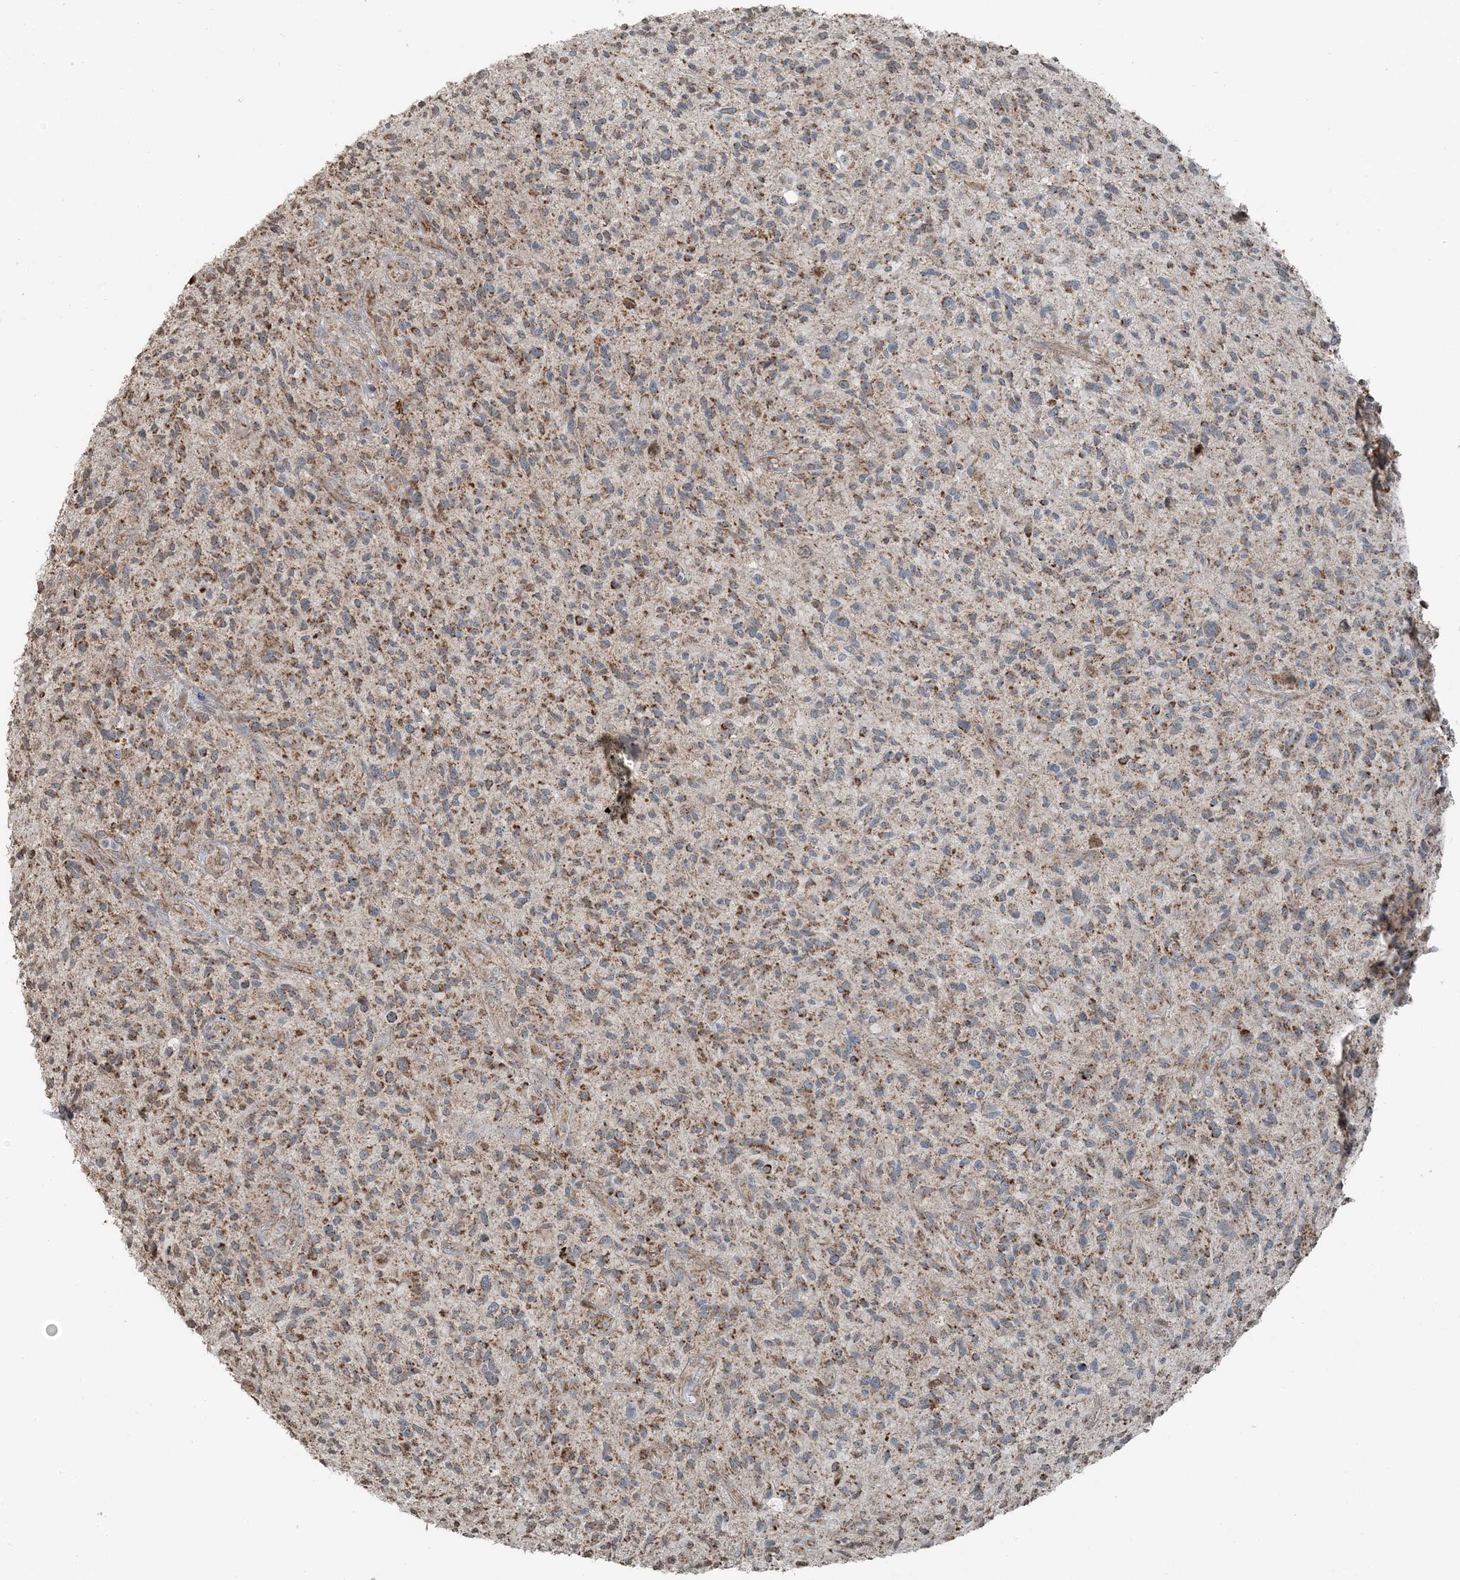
{"staining": {"intensity": "moderate", "quantity": "25%-75%", "location": "cytoplasmic/membranous"}, "tissue": "glioma", "cell_type": "Tumor cells", "image_type": "cancer", "snomed": [{"axis": "morphology", "description": "Glioma, malignant, High grade"}, {"axis": "topography", "description": "Brain"}], "caption": "Immunohistochemistry (IHC) micrograph of high-grade glioma (malignant) stained for a protein (brown), which demonstrates medium levels of moderate cytoplasmic/membranous expression in approximately 25%-75% of tumor cells.", "gene": "PILRB", "patient": {"sex": "male", "age": 47}}